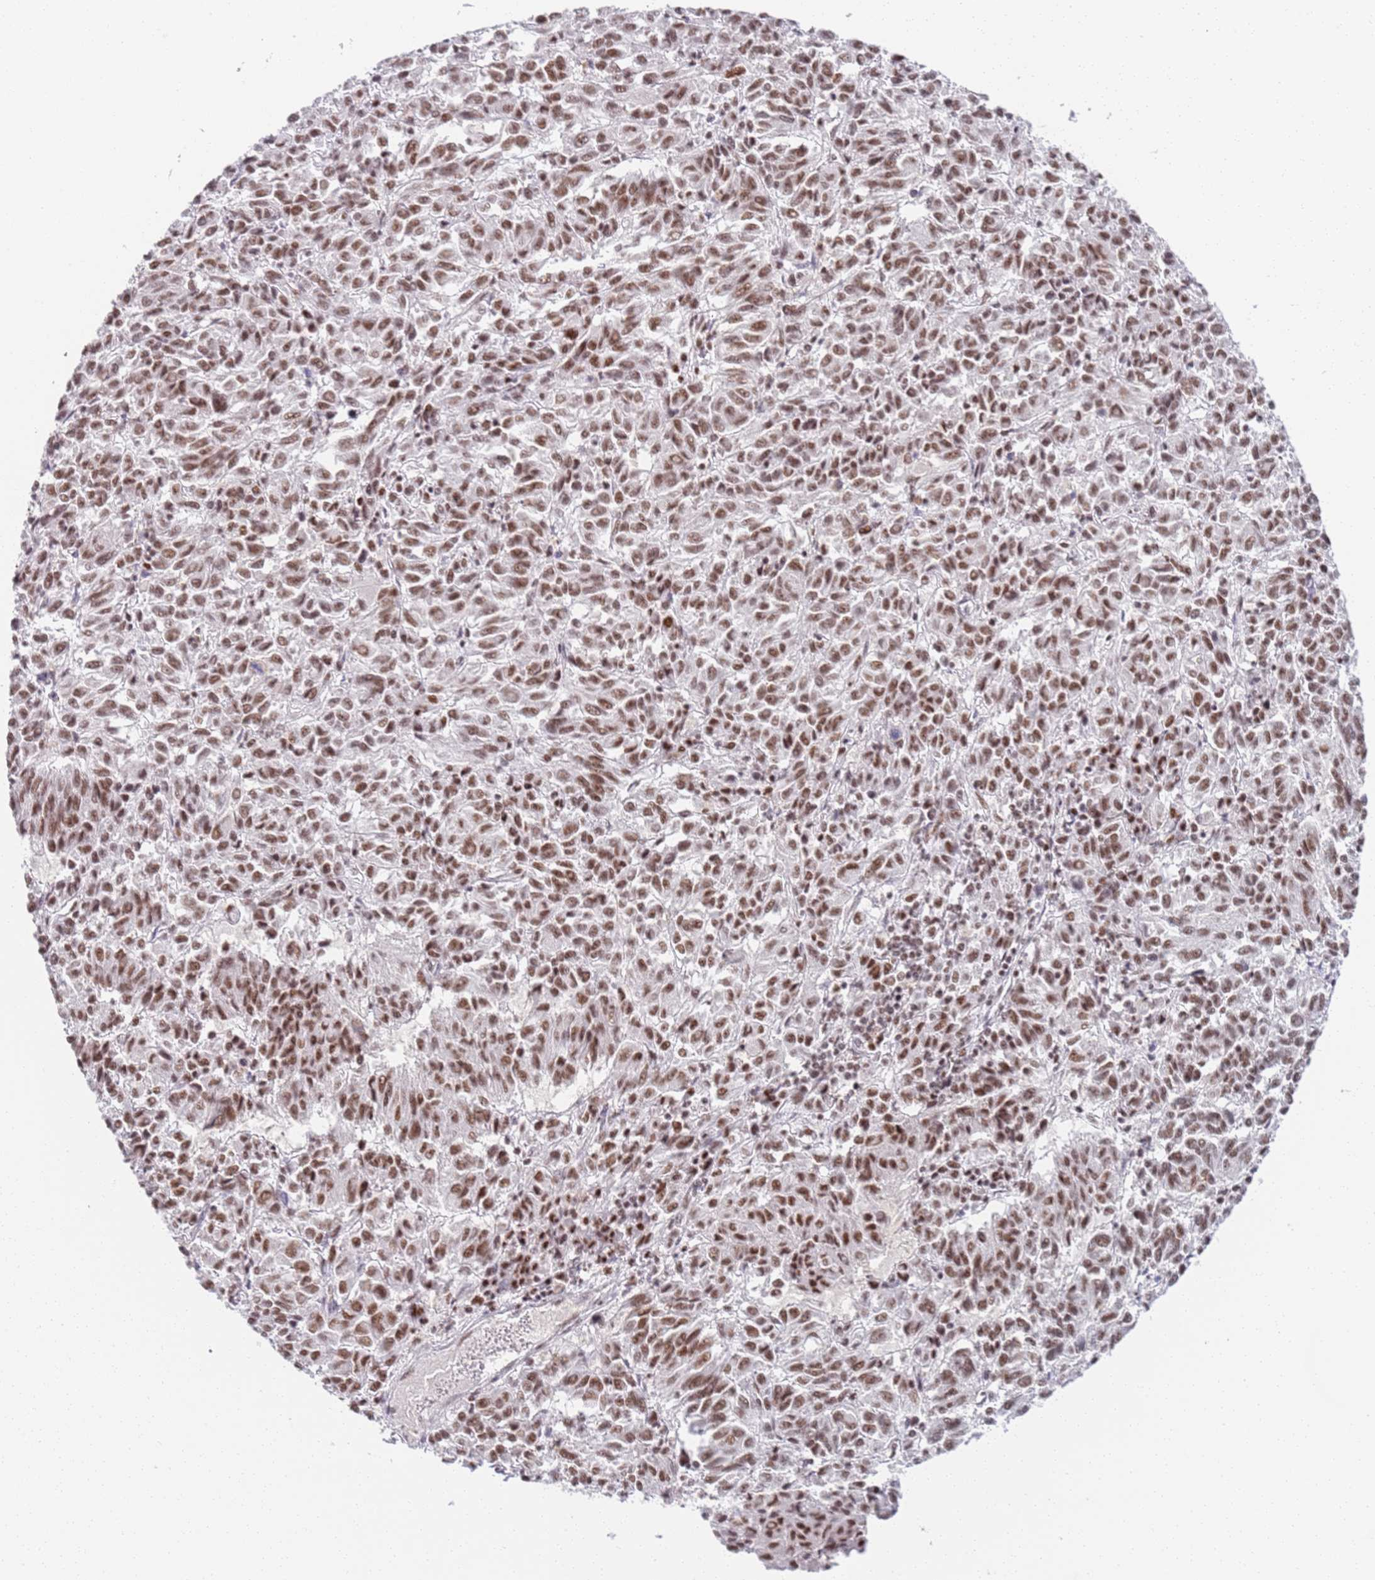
{"staining": {"intensity": "moderate", "quantity": ">75%", "location": "nuclear"}, "tissue": "melanoma", "cell_type": "Tumor cells", "image_type": "cancer", "snomed": [{"axis": "morphology", "description": "Malignant melanoma, Metastatic site"}, {"axis": "topography", "description": "Lung"}], "caption": "Immunohistochemical staining of human malignant melanoma (metastatic site) reveals moderate nuclear protein positivity in about >75% of tumor cells. (Brightfield microscopy of DAB IHC at high magnification).", "gene": "AKAP8L", "patient": {"sex": "male", "age": 64}}